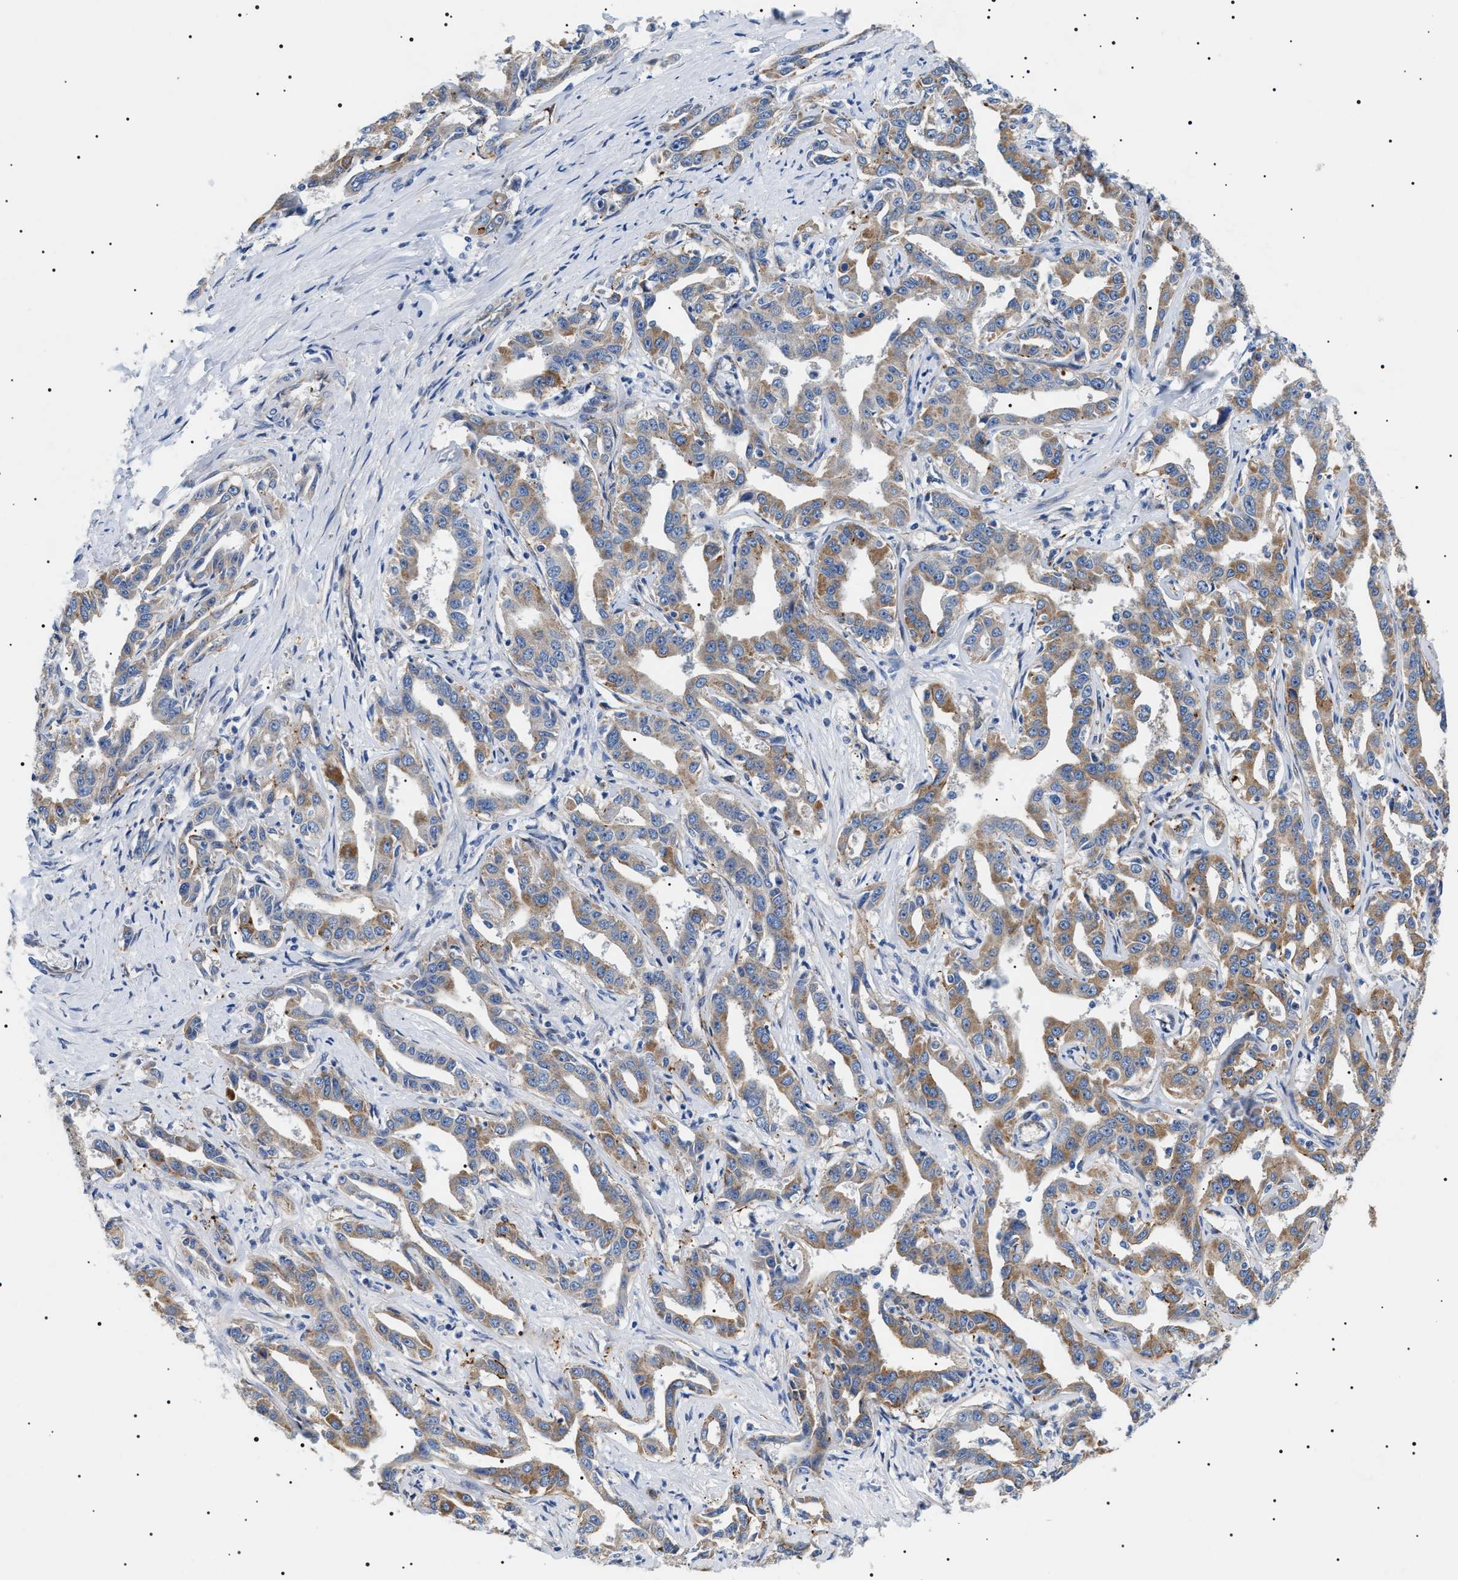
{"staining": {"intensity": "moderate", "quantity": ">75%", "location": "cytoplasmic/membranous"}, "tissue": "liver cancer", "cell_type": "Tumor cells", "image_type": "cancer", "snomed": [{"axis": "morphology", "description": "Cholangiocarcinoma"}, {"axis": "topography", "description": "Liver"}], "caption": "Cholangiocarcinoma (liver) stained with a brown dye shows moderate cytoplasmic/membranous positive positivity in approximately >75% of tumor cells.", "gene": "TMEM222", "patient": {"sex": "male", "age": 59}}